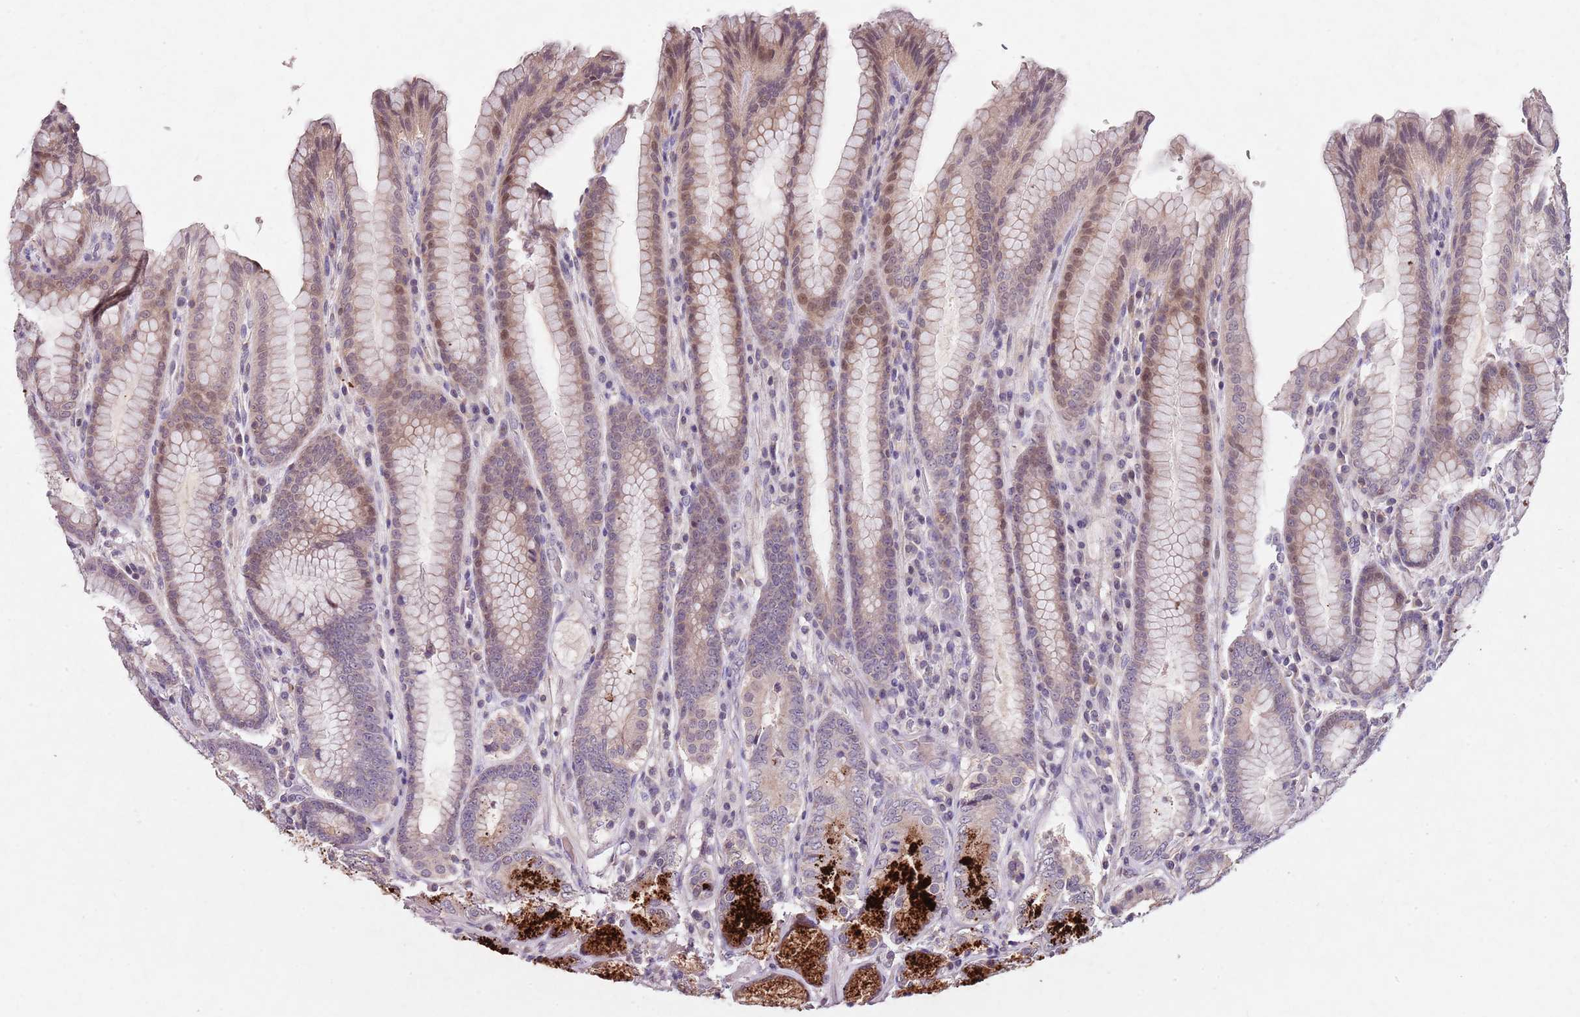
{"staining": {"intensity": "strong", "quantity": "25%-75%", "location": "cytoplasmic/membranous"}, "tissue": "stomach", "cell_type": "Glandular cells", "image_type": "normal", "snomed": [{"axis": "morphology", "description": "Normal tissue, NOS"}, {"axis": "topography", "description": "Stomach, upper"}, {"axis": "topography", "description": "Stomach, lower"}], "caption": "Immunohistochemistry histopathology image of normal human stomach stained for a protein (brown), which displays high levels of strong cytoplasmic/membranous expression in approximately 25%-75% of glandular cells.", "gene": "NRDE2", "patient": {"sex": "female", "age": 76}}